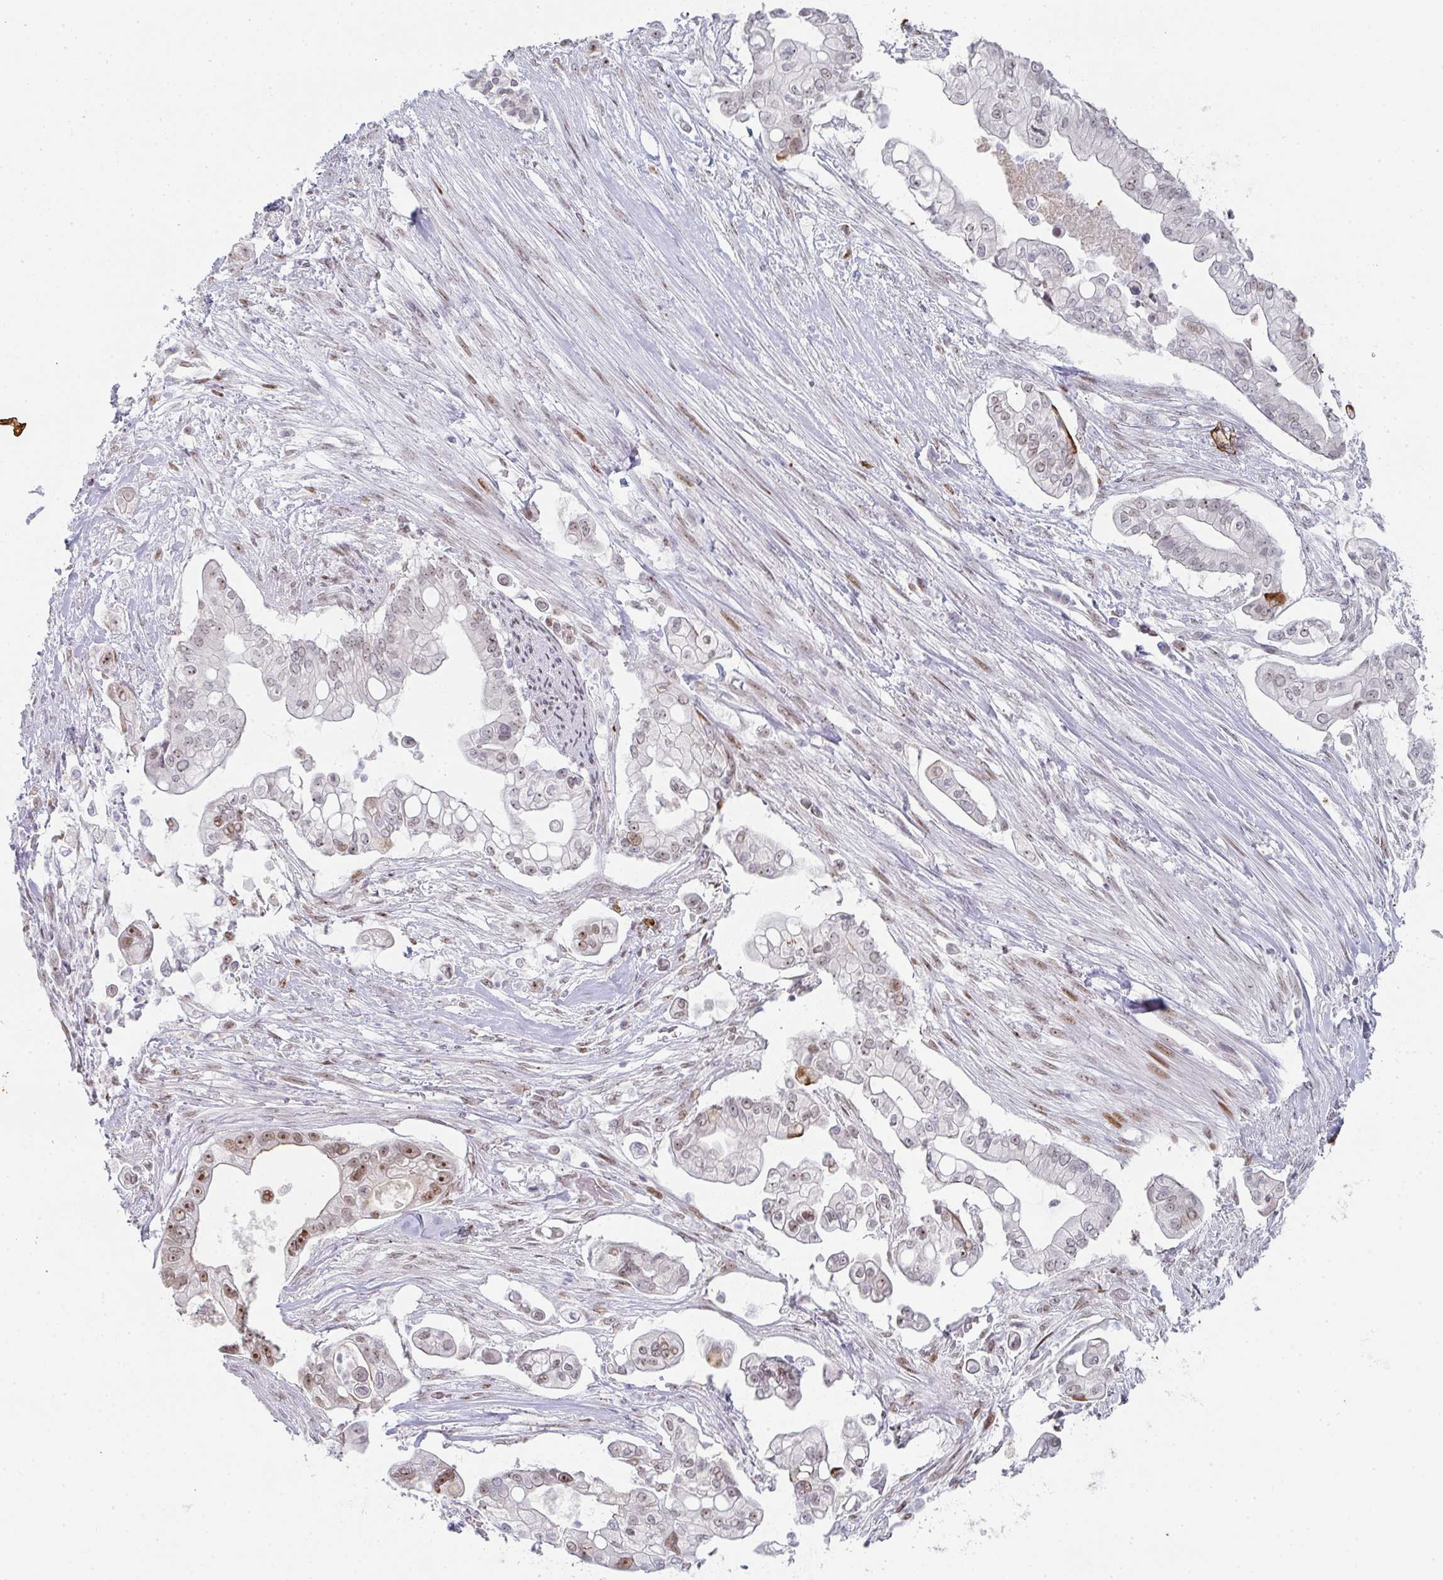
{"staining": {"intensity": "moderate", "quantity": "25%-75%", "location": "nuclear"}, "tissue": "pancreatic cancer", "cell_type": "Tumor cells", "image_type": "cancer", "snomed": [{"axis": "morphology", "description": "Adenocarcinoma, NOS"}, {"axis": "topography", "description": "Pancreas"}], "caption": "Protein staining of pancreatic cancer tissue reveals moderate nuclear expression in about 25%-75% of tumor cells.", "gene": "POU2AF2", "patient": {"sex": "female", "age": 69}}